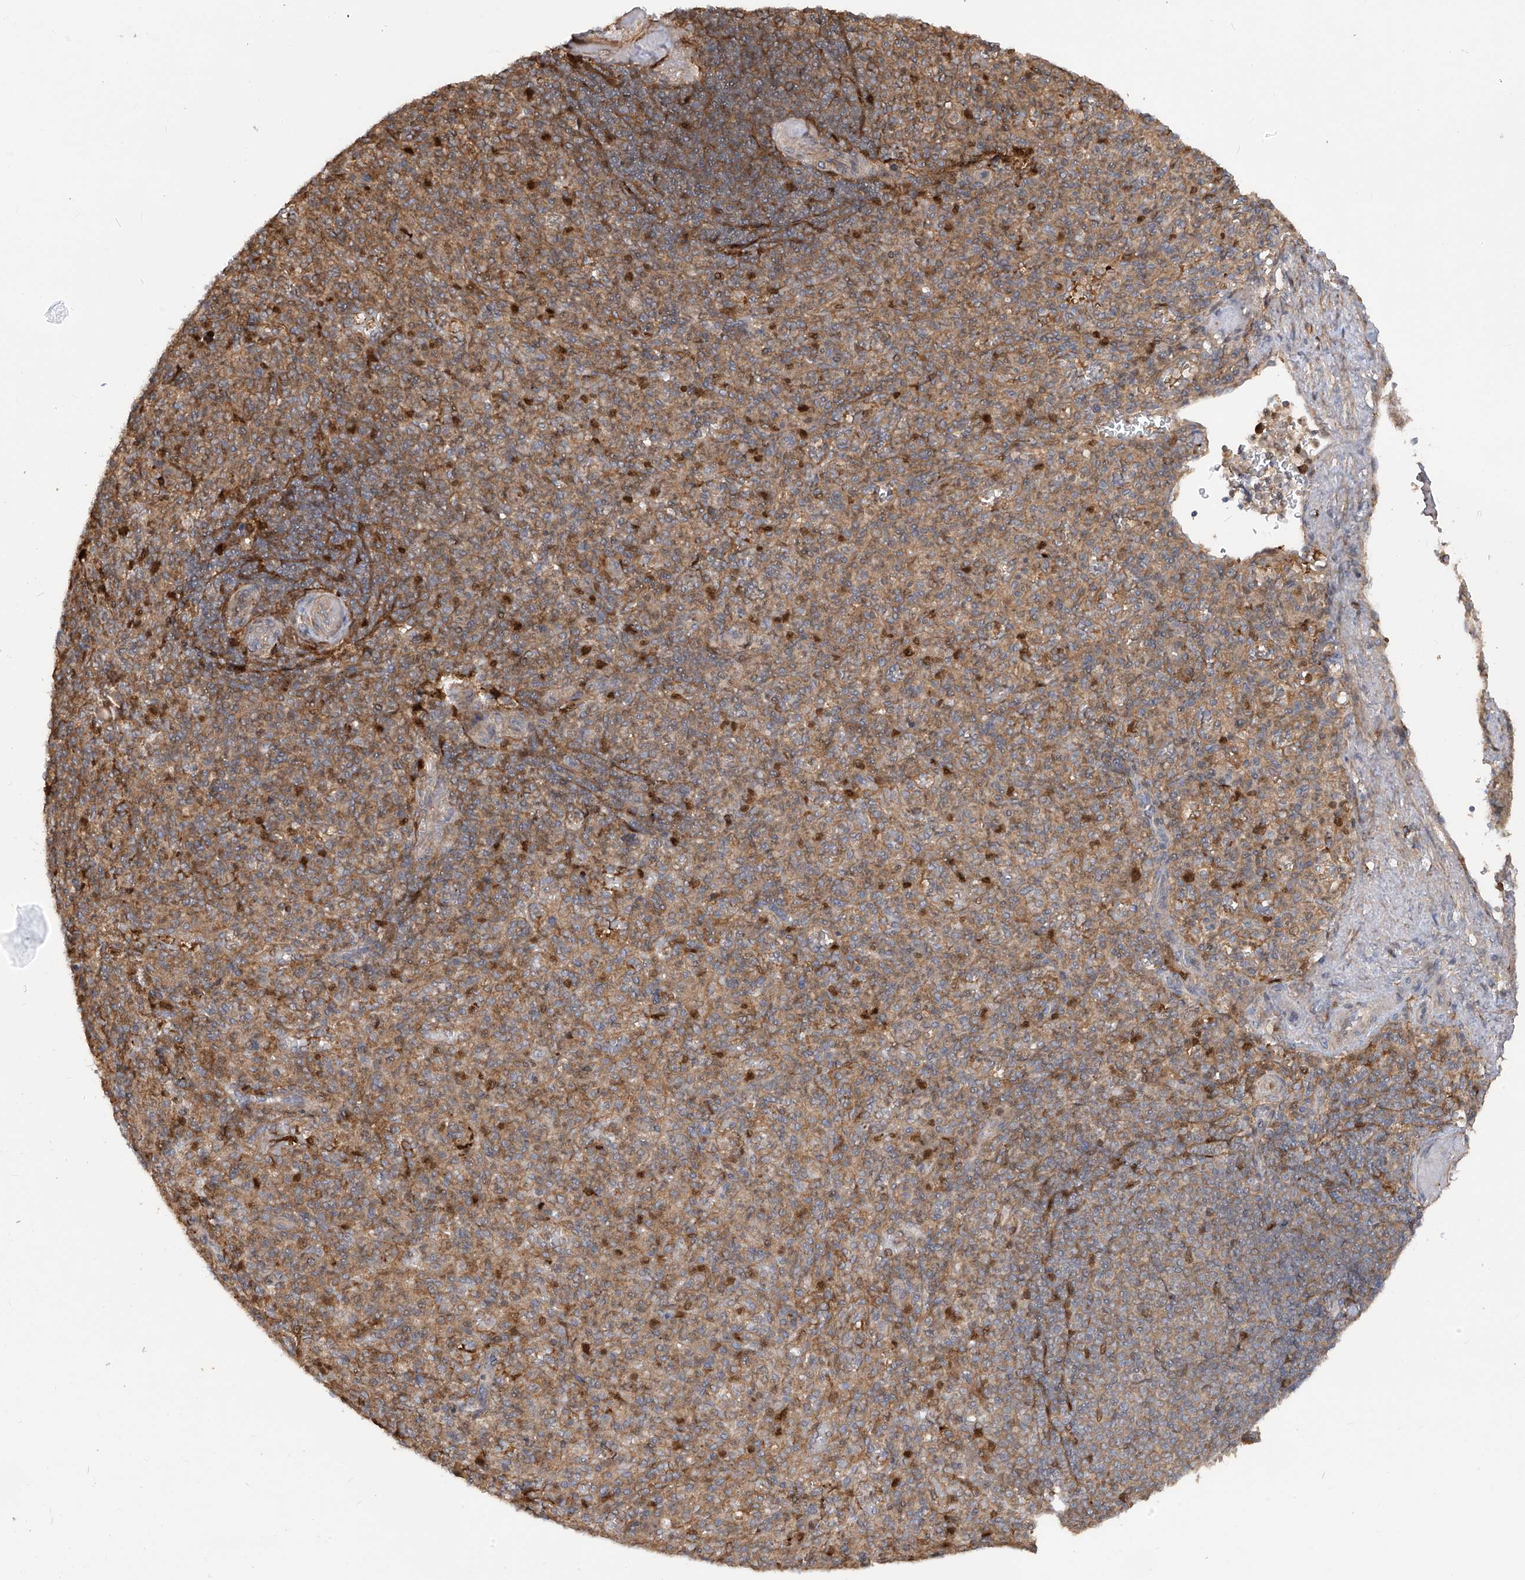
{"staining": {"intensity": "moderate", "quantity": ">75%", "location": "cytoplasmic/membranous"}, "tissue": "spleen", "cell_type": "Cells in red pulp", "image_type": "normal", "snomed": [{"axis": "morphology", "description": "Normal tissue, NOS"}, {"axis": "topography", "description": "Spleen"}], "caption": "Protein expression analysis of unremarkable spleen shows moderate cytoplasmic/membranous staining in about >75% of cells in red pulp.", "gene": "ATAD2B", "patient": {"sex": "female", "age": 74}}